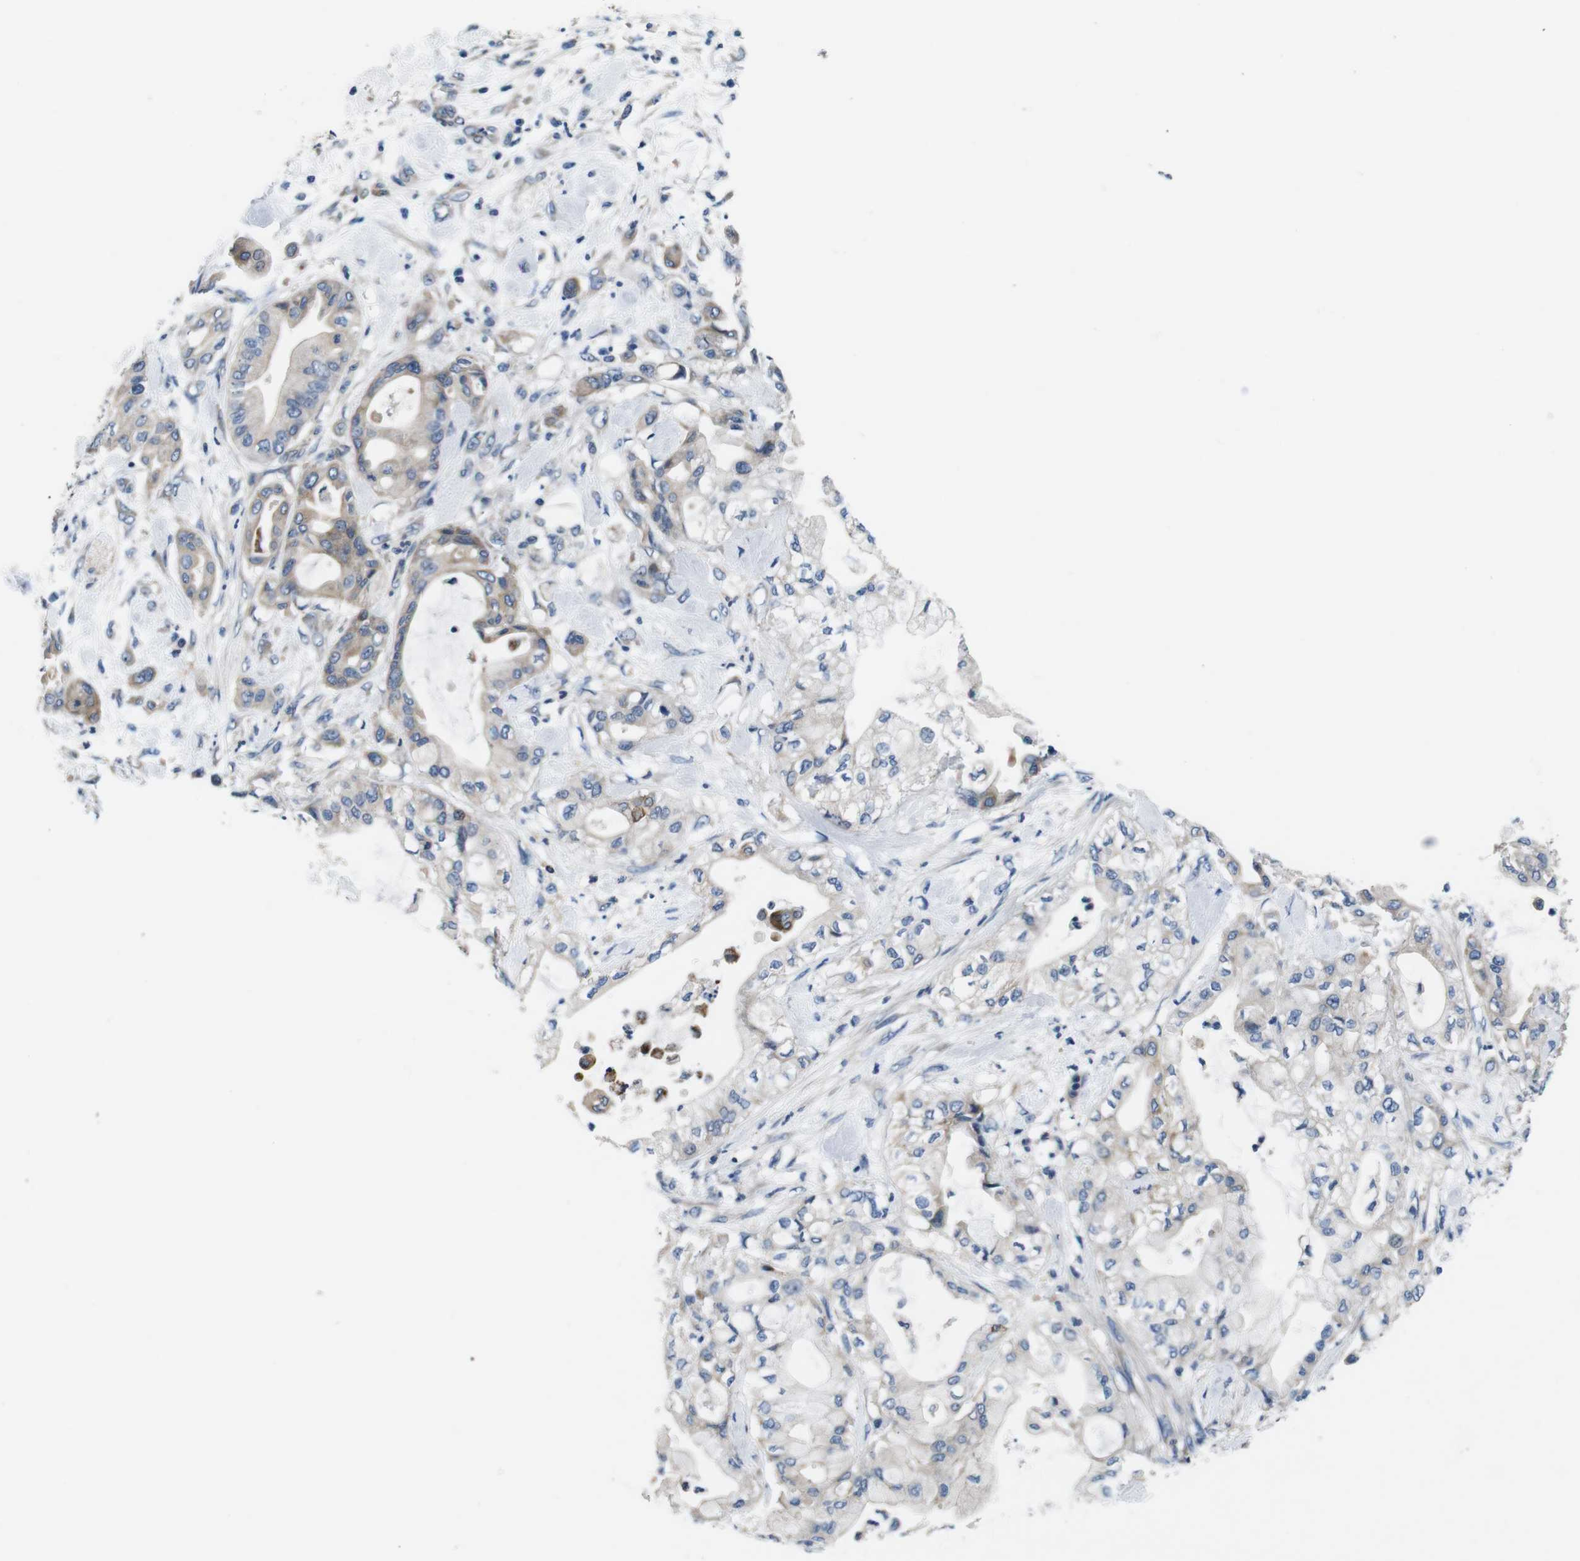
{"staining": {"intensity": "weak", "quantity": ">75%", "location": "cytoplasmic/membranous"}, "tissue": "pancreatic cancer", "cell_type": "Tumor cells", "image_type": "cancer", "snomed": [{"axis": "morphology", "description": "Adenocarcinoma, NOS"}, {"axis": "morphology", "description": "Adenocarcinoma, metastatic, NOS"}, {"axis": "topography", "description": "Lymph node"}, {"axis": "topography", "description": "Pancreas"}, {"axis": "topography", "description": "Duodenum"}], "caption": "Pancreatic metastatic adenocarcinoma stained for a protein displays weak cytoplasmic/membranous positivity in tumor cells.", "gene": "JAK1", "patient": {"sex": "female", "age": 64}}